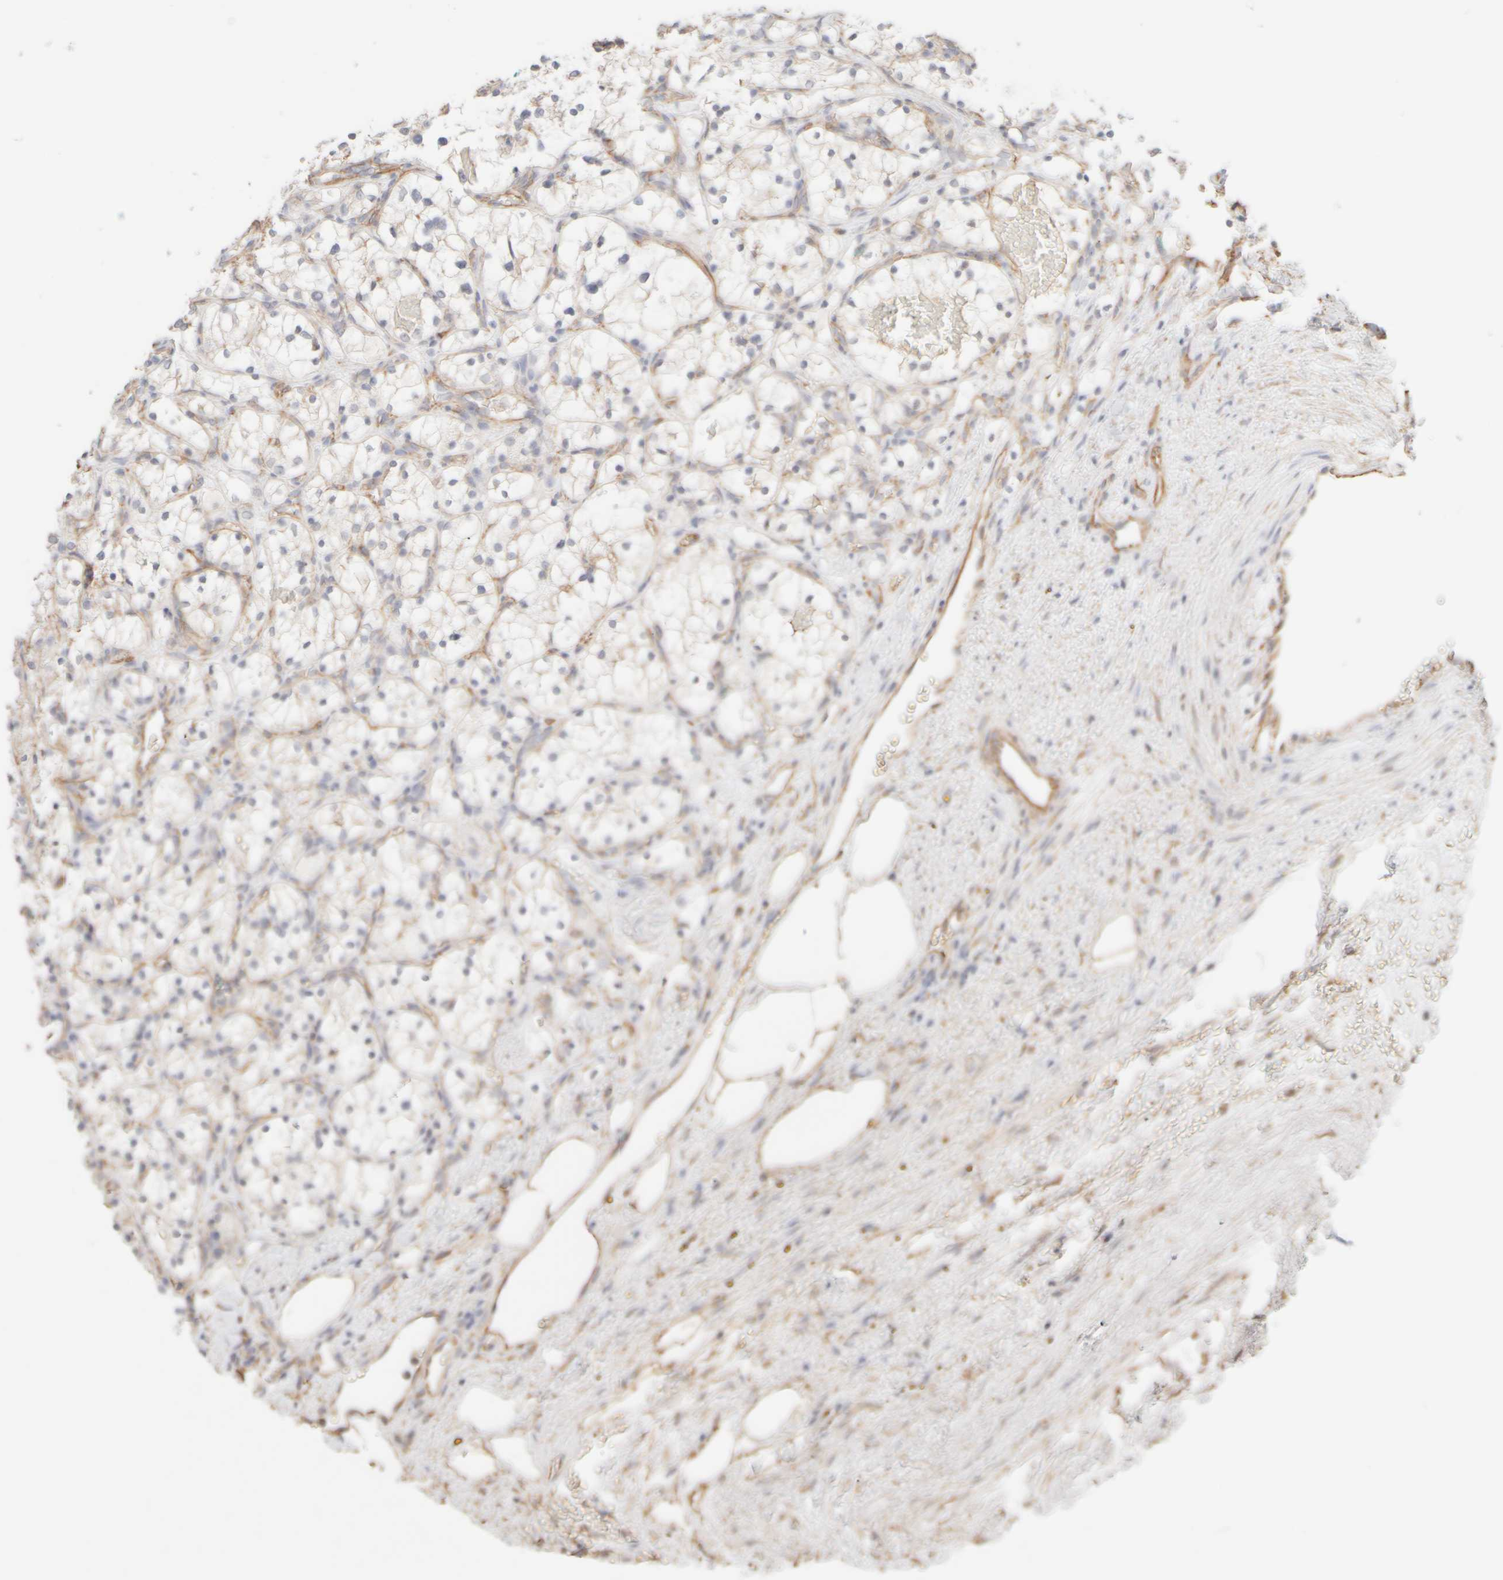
{"staining": {"intensity": "negative", "quantity": "none", "location": "none"}, "tissue": "renal cancer", "cell_type": "Tumor cells", "image_type": "cancer", "snomed": [{"axis": "morphology", "description": "Adenocarcinoma, NOS"}, {"axis": "topography", "description": "Kidney"}], "caption": "DAB immunohistochemical staining of human renal adenocarcinoma demonstrates no significant expression in tumor cells.", "gene": "KRT15", "patient": {"sex": "female", "age": 69}}